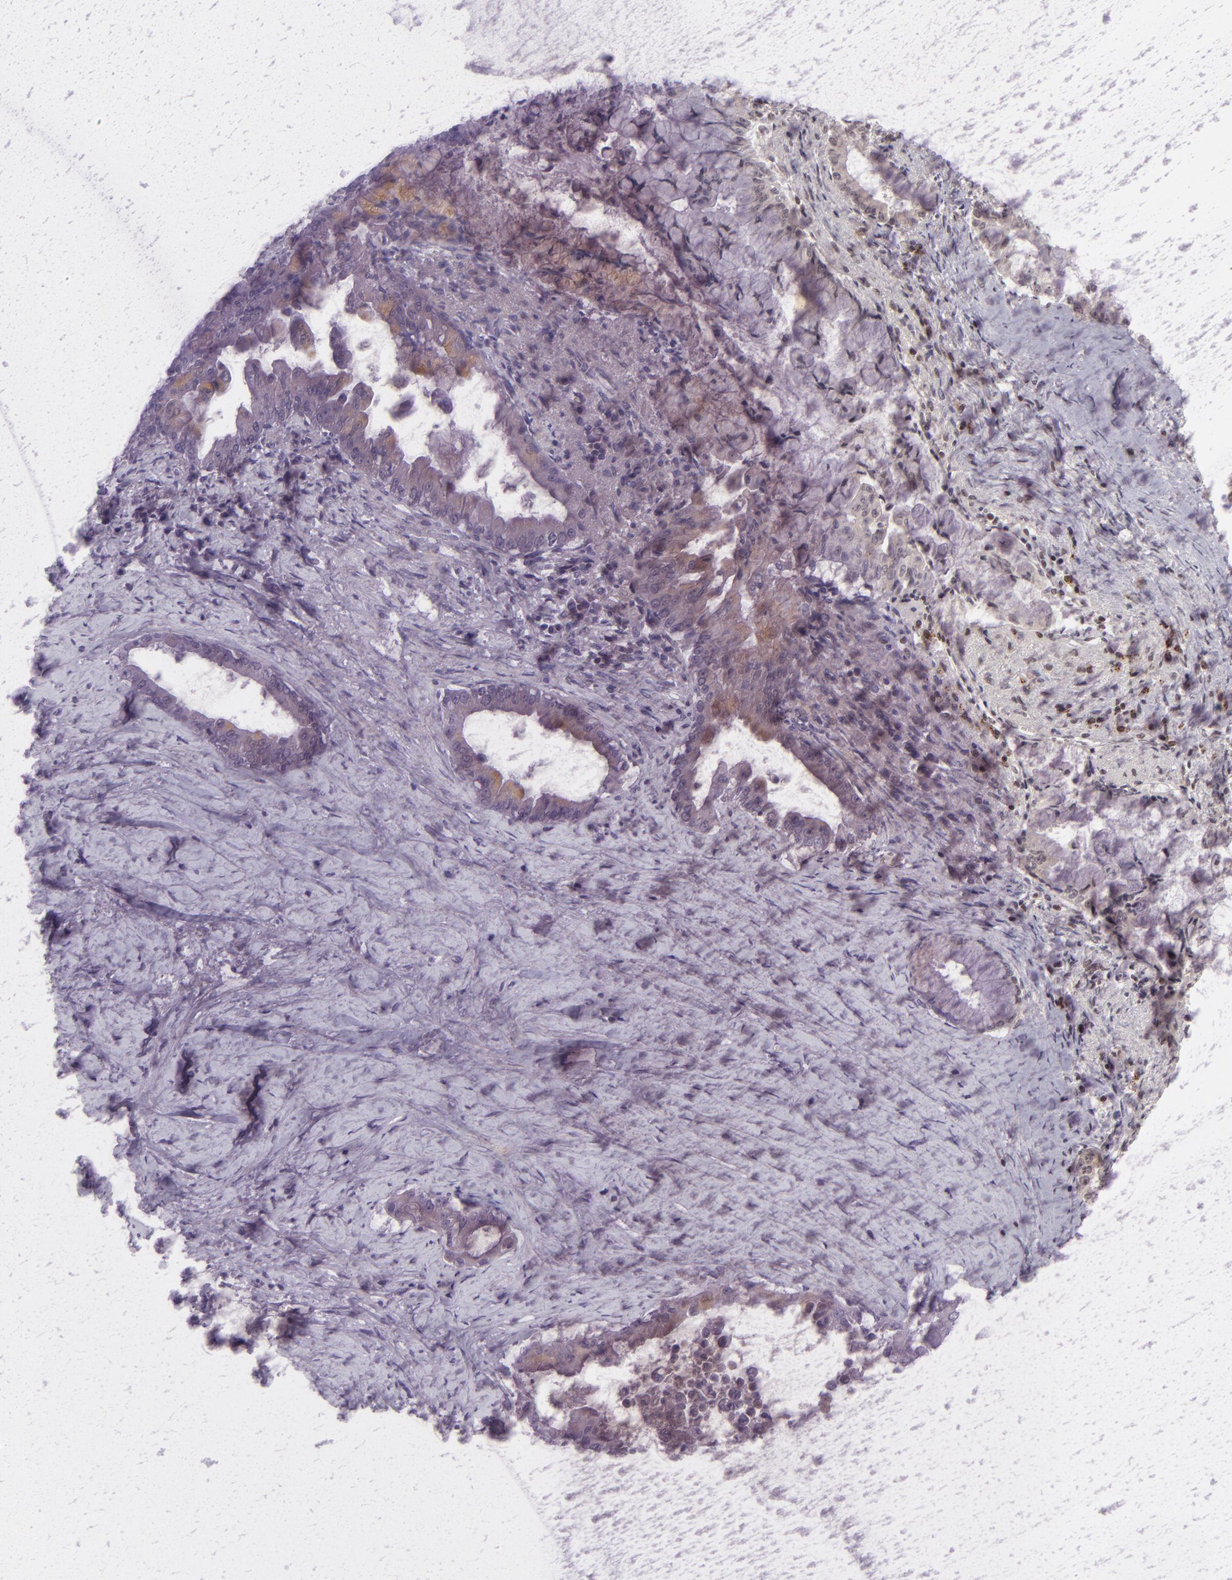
{"staining": {"intensity": "moderate", "quantity": "<25%", "location": "cytoplasmic/membranous"}, "tissue": "pancreatic cancer", "cell_type": "Tumor cells", "image_type": "cancer", "snomed": [{"axis": "morphology", "description": "Adenocarcinoma, NOS"}, {"axis": "topography", "description": "Pancreas"}], "caption": "This micrograph shows immunohistochemistry staining of pancreatic adenocarcinoma, with low moderate cytoplasmic/membranous staining in approximately <25% of tumor cells.", "gene": "ZFX", "patient": {"sex": "male", "age": 59}}